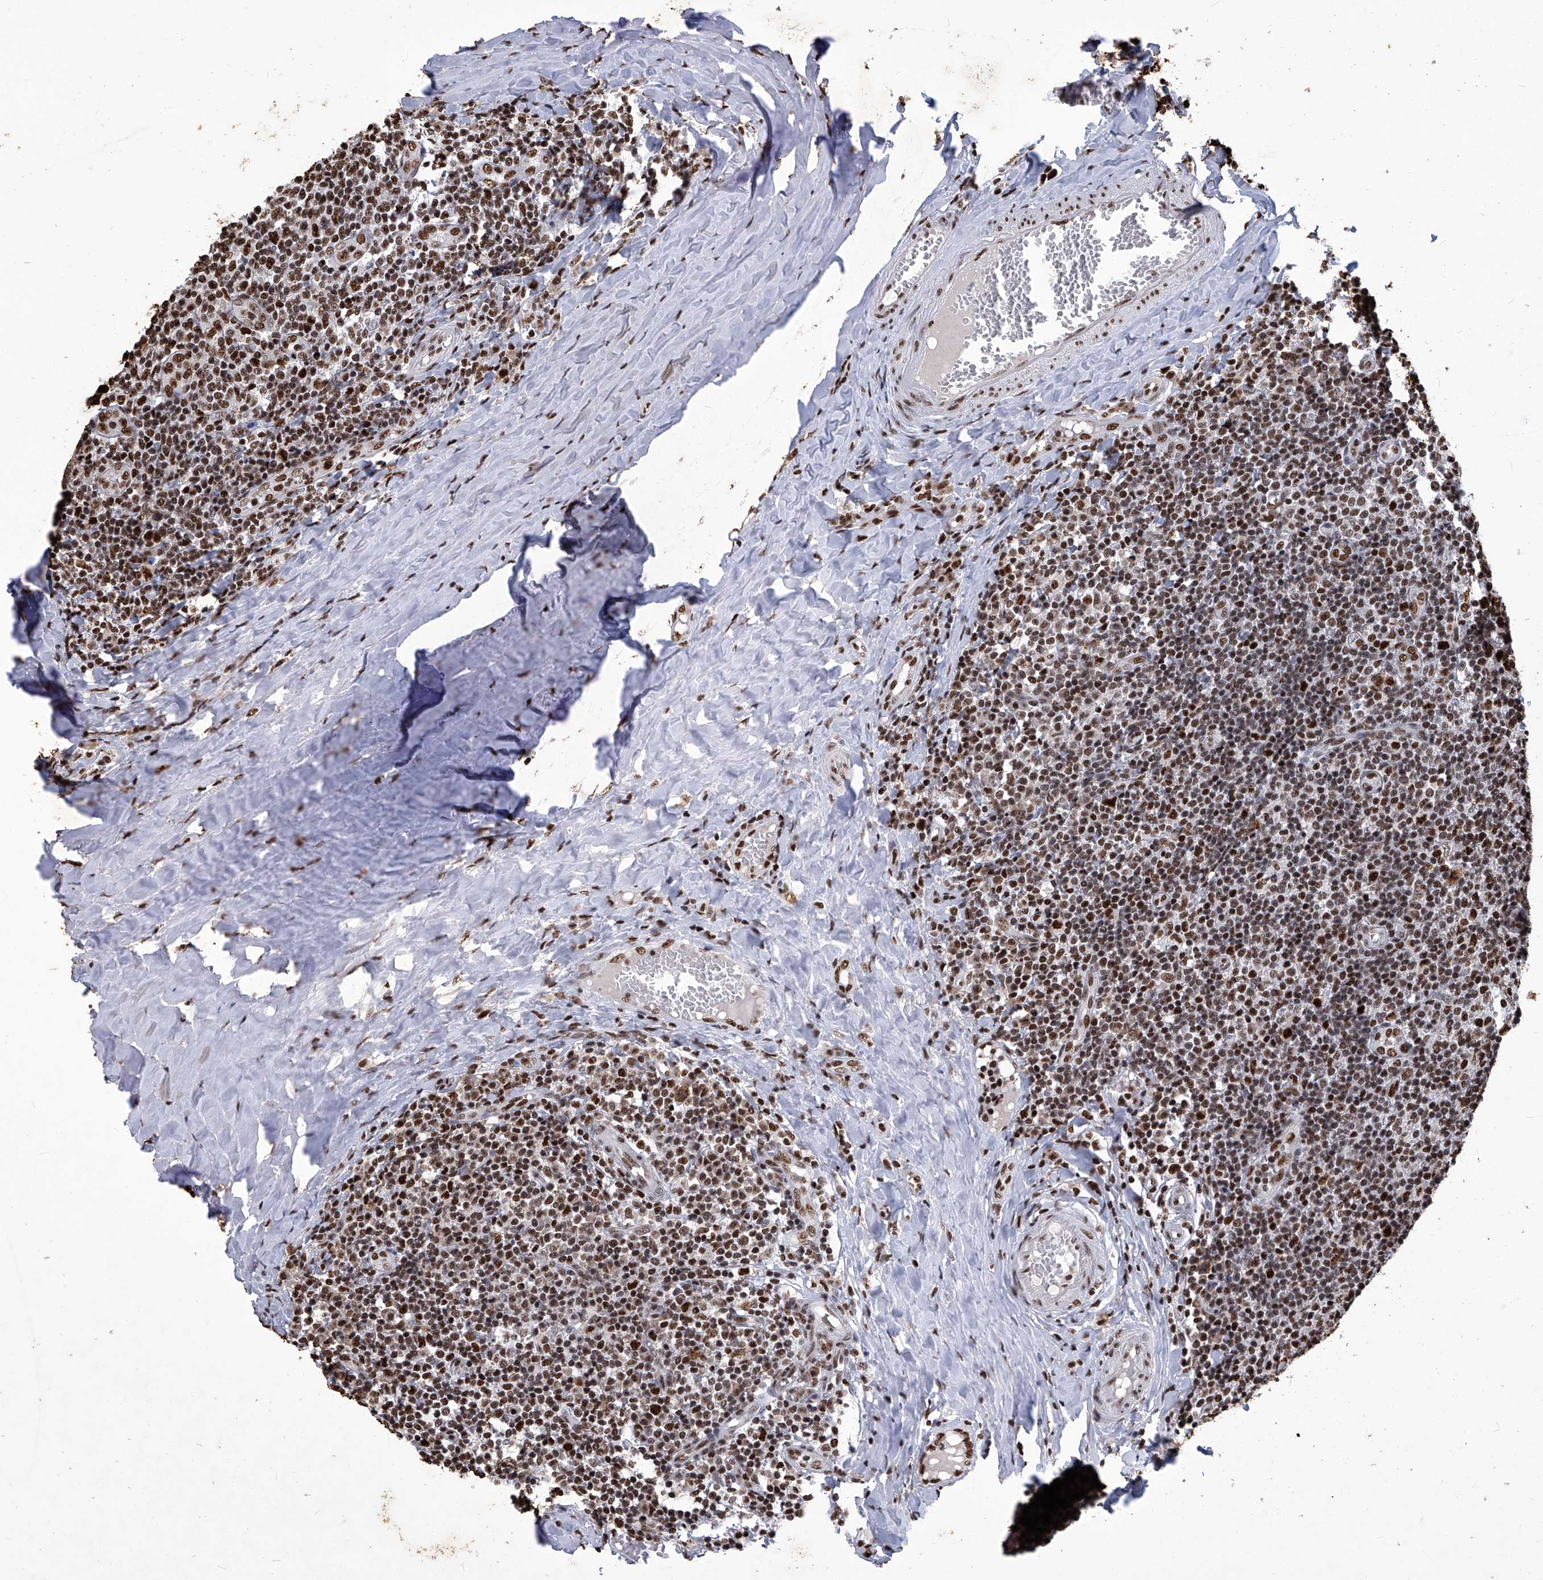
{"staining": {"intensity": "strong", "quantity": ">75%", "location": "nuclear"}, "tissue": "tonsil", "cell_type": "Germinal center cells", "image_type": "normal", "snomed": [{"axis": "morphology", "description": "Normal tissue, NOS"}, {"axis": "topography", "description": "Tonsil"}], "caption": "Strong nuclear staining for a protein is present in about >75% of germinal center cells of normal tonsil using IHC.", "gene": "HBP1", "patient": {"sex": "female", "age": 19}}